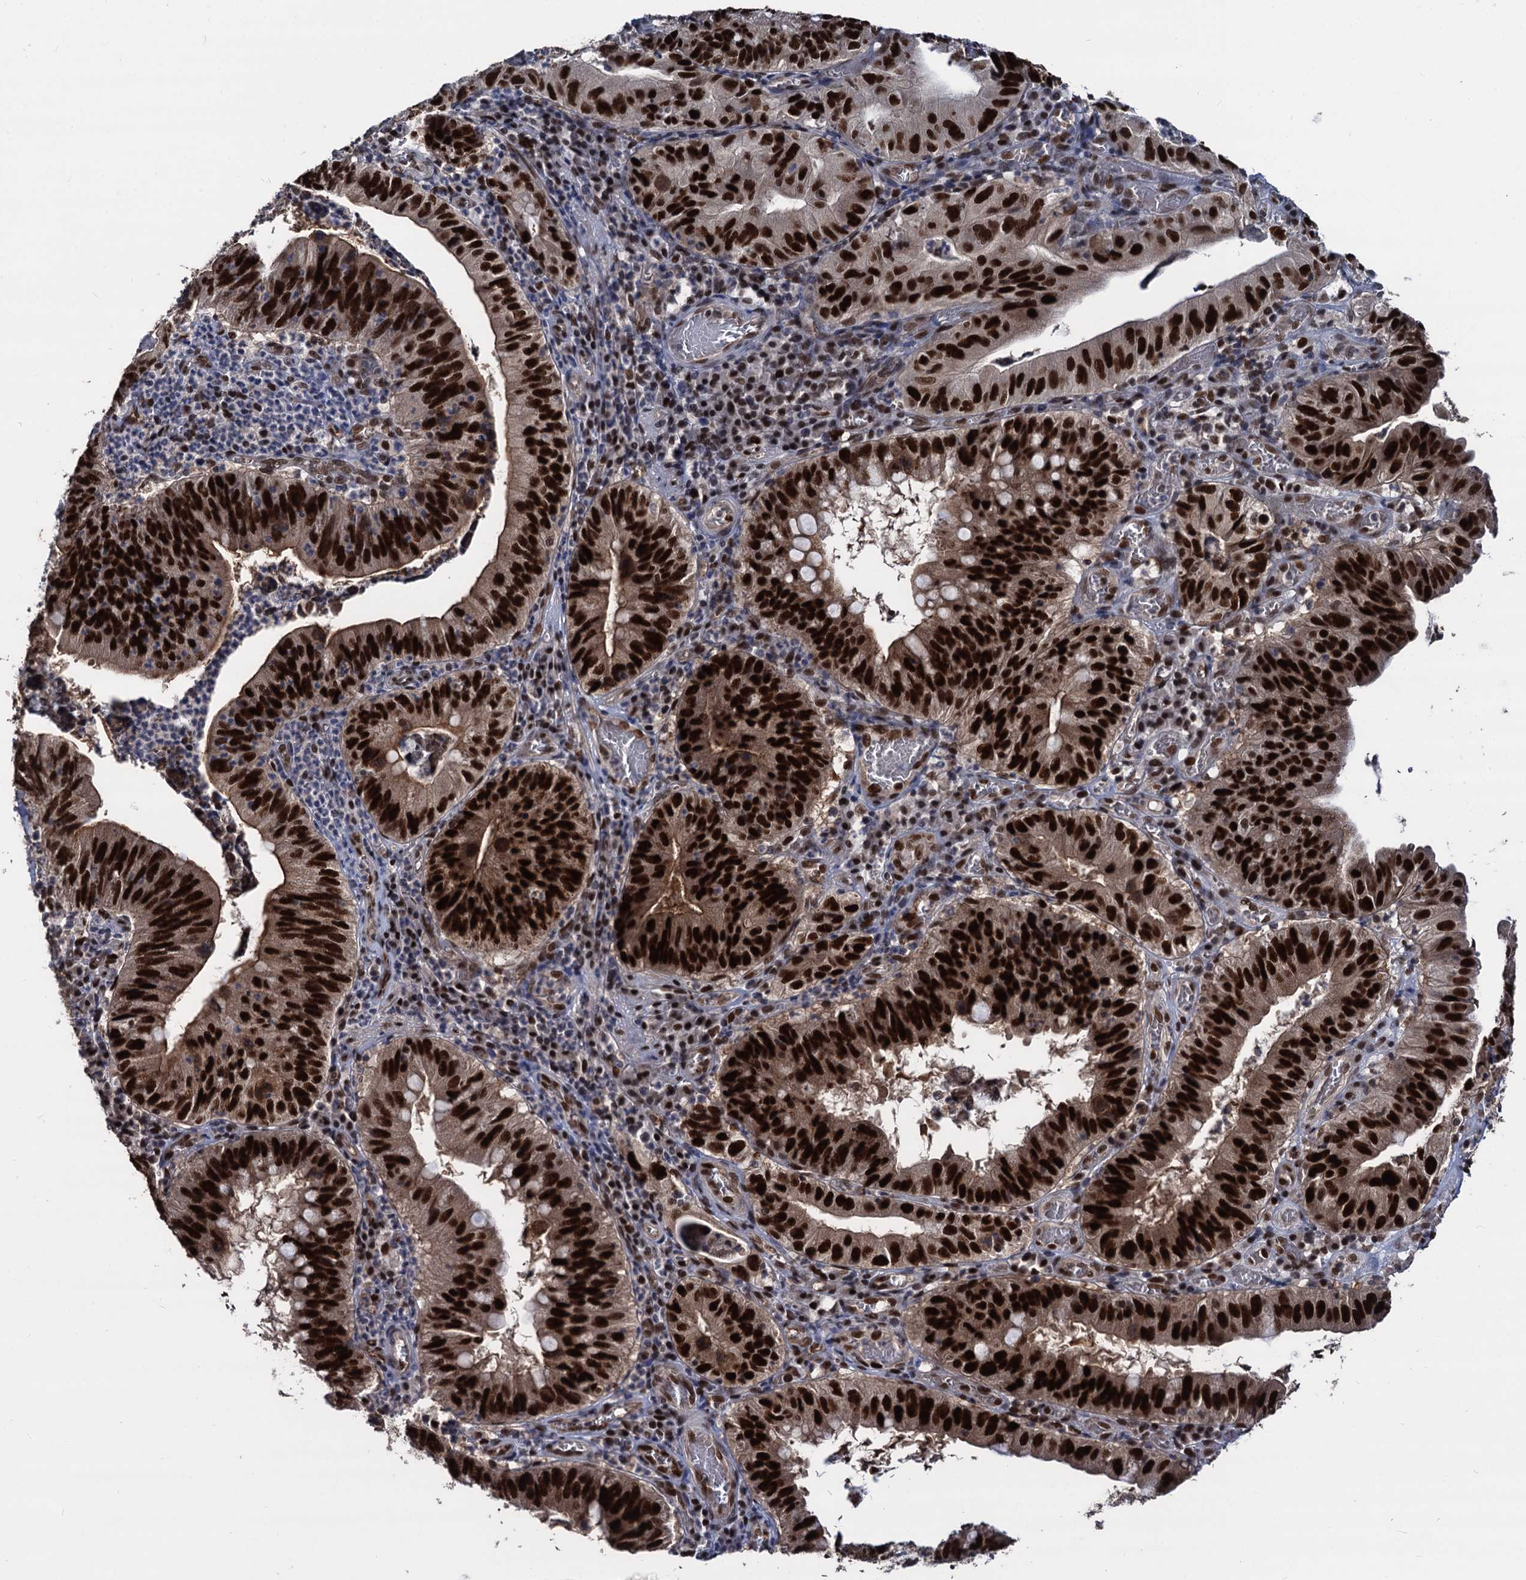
{"staining": {"intensity": "strong", "quantity": ">75%", "location": "nuclear"}, "tissue": "stomach cancer", "cell_type": "Tumor cells", "image_type": "cancer", "snomed": [{"axis": "morphology", "description": "Adenocarcinoma, NOS"}, {"axis": "topography", "description": "Stomach"}], "caption": "Stomach adenocarcinoma tissue shows strong nuclear positivity in approximately >75% of tumor cells", "gene": "GALNT11", "patient": {"sex": "male", "age": 59}}